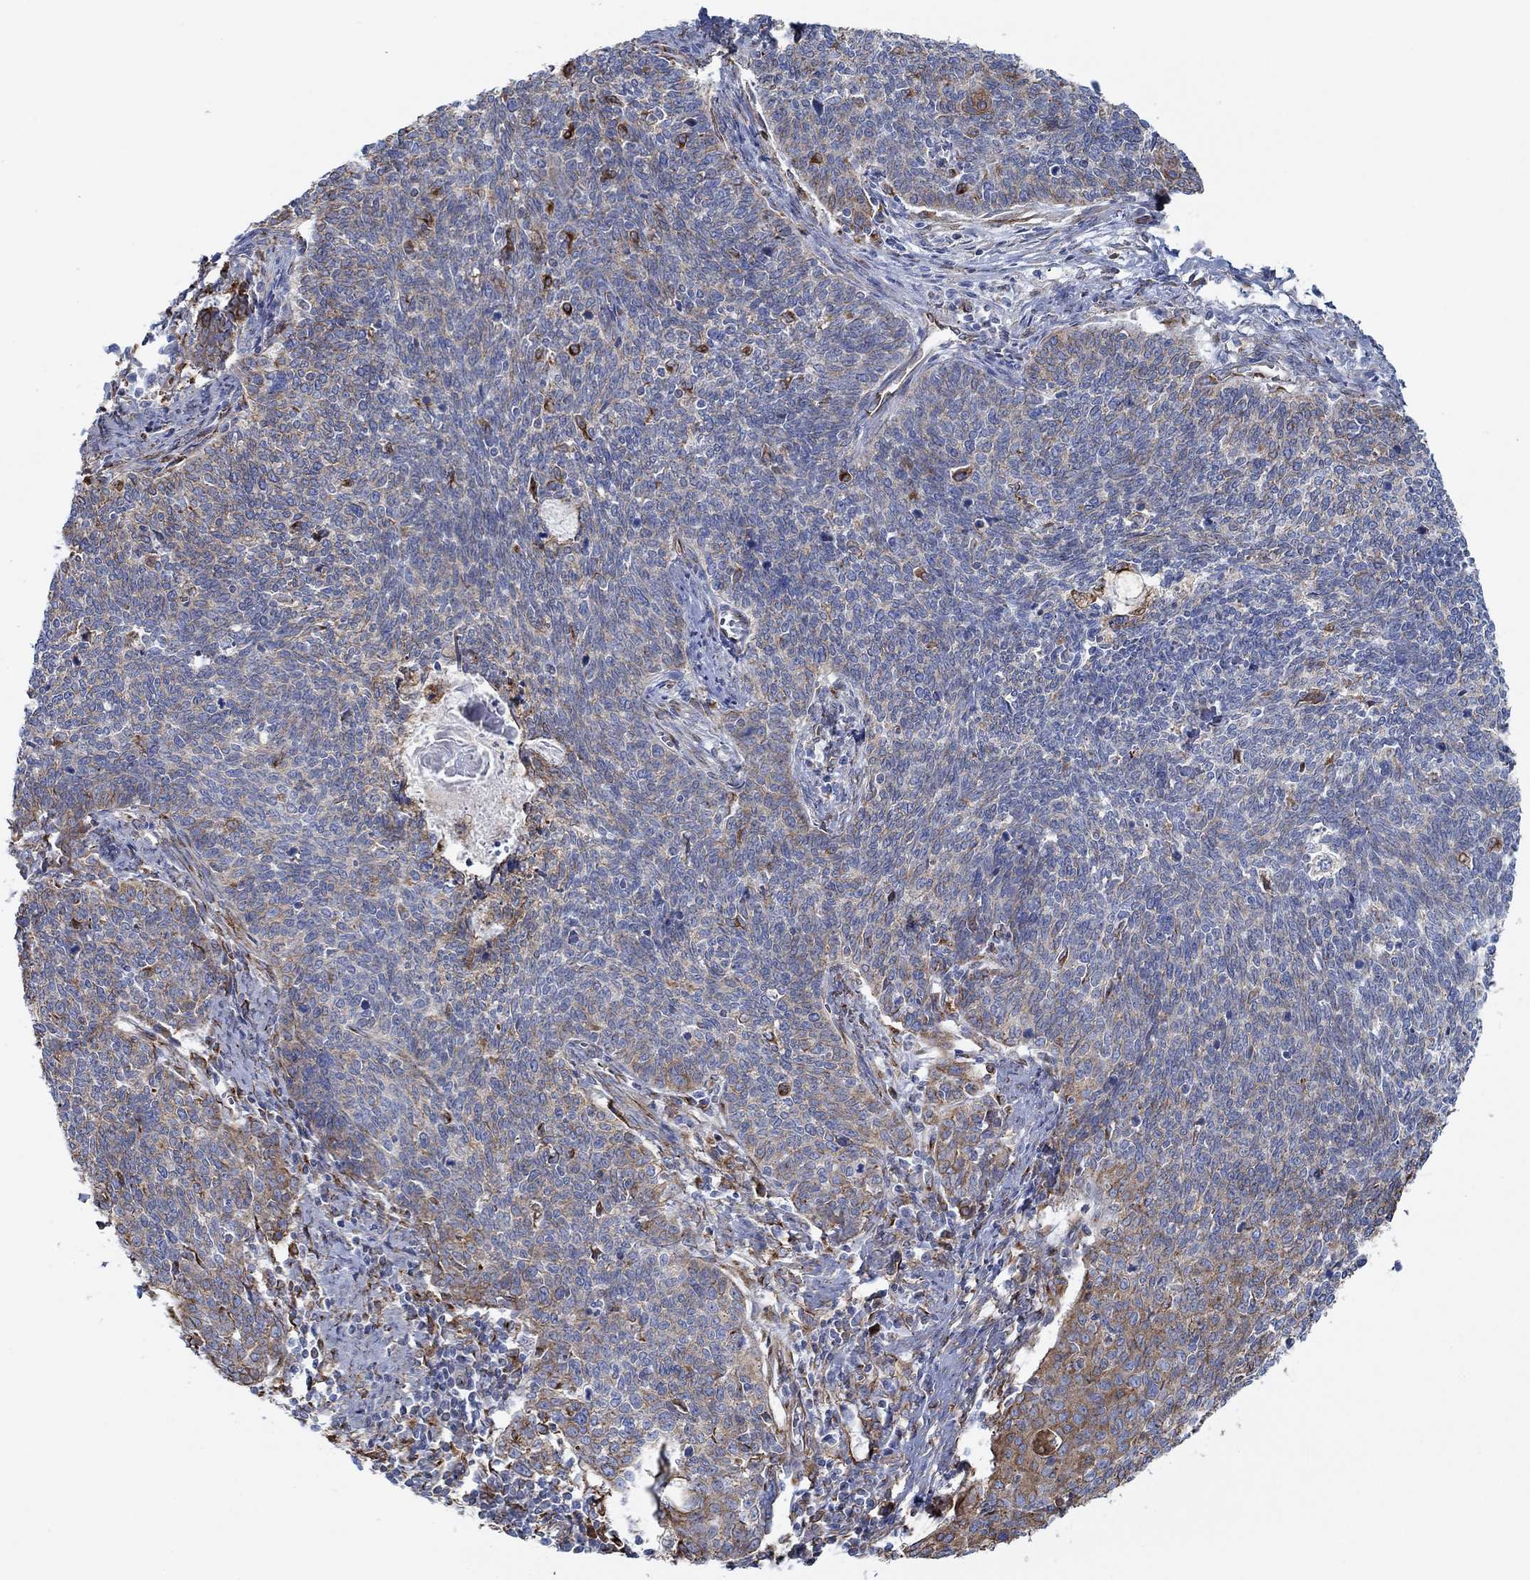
{"staining": {"intensity": "moderate", "quantity": "<25%", "location": "cytoplasmic/membranous"}, "tissue": "cervical cancer", "cell_type": "Tumor cells", "image_type": "cancer", "snomed": [{"axis": "morphology", "description": "Squamous cell carcinoma, NOS"}, {"axis": "topography", "description": "Cervix"}], "caption": "Cervical cancer (squamous cell carcinoma) stained for a protein (brown) shows moderate cytoplasmic/membranous positive staining in approximately <25% of tumor cells.", "gene": "STC2", "patient": {"sex": "female", "age": 39}}